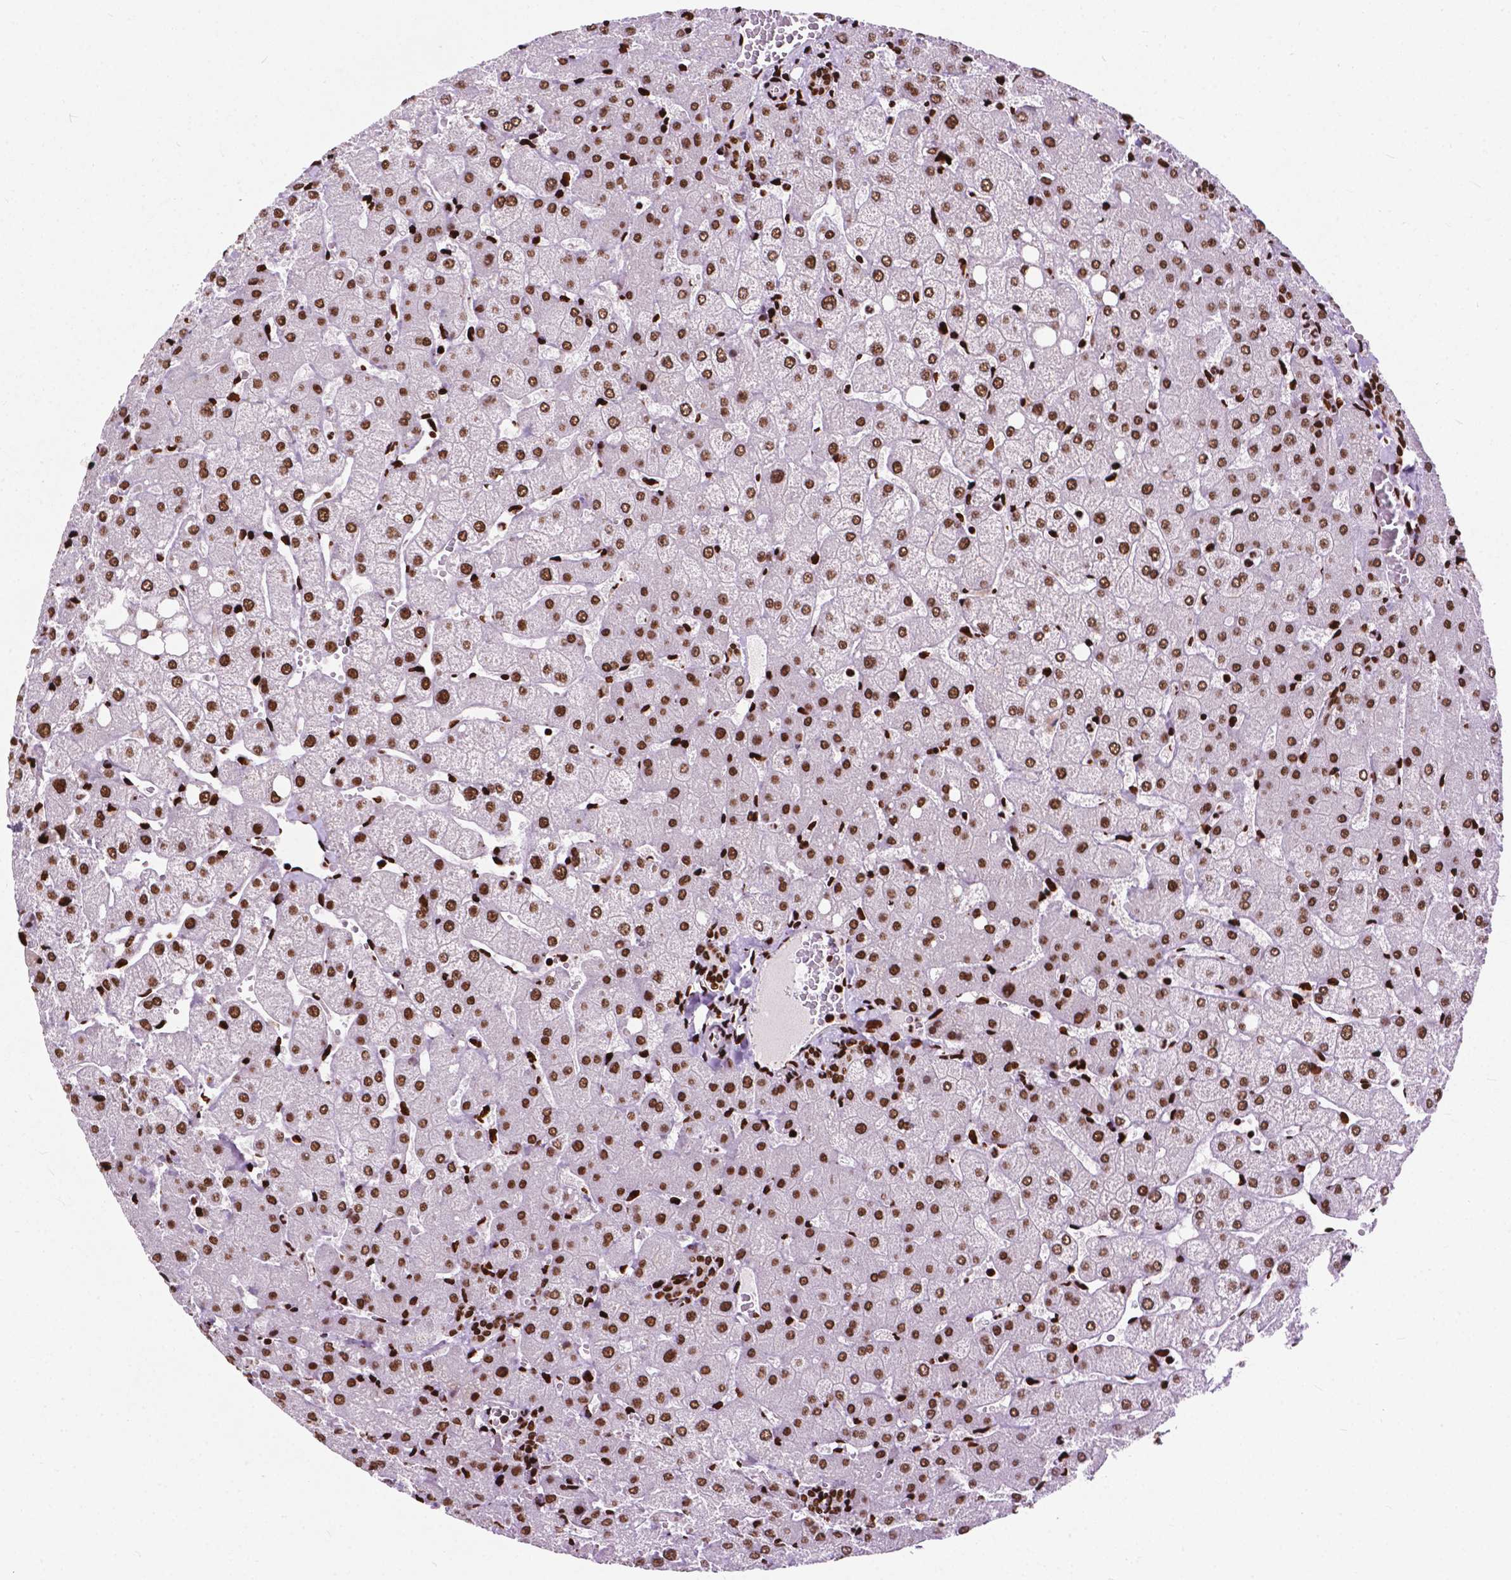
{"staining": {"intensity": "moderate", "quantity": ">75%", "location": "nuclear"}, "tissue": "liver", "cell_type": "Cholangiocytes", "image_type": "normal", "snomed": [{"axis": "morphology", "description": "Normal tissue, NOS"}, {"axis": "topography", "description": "Liver"}], "caption": "Immunohistochemistry of benign liver demonstrates medium levels of moderate nuclear staining in about >75% of cholangiocytes. The protein of interest is stained brown, and the nuclei are stained in blue (DAB IHC with brightfield microscopy, high magnification).", "gene": "SMIM5", "patient": {"sex": "female", "age": 54}}